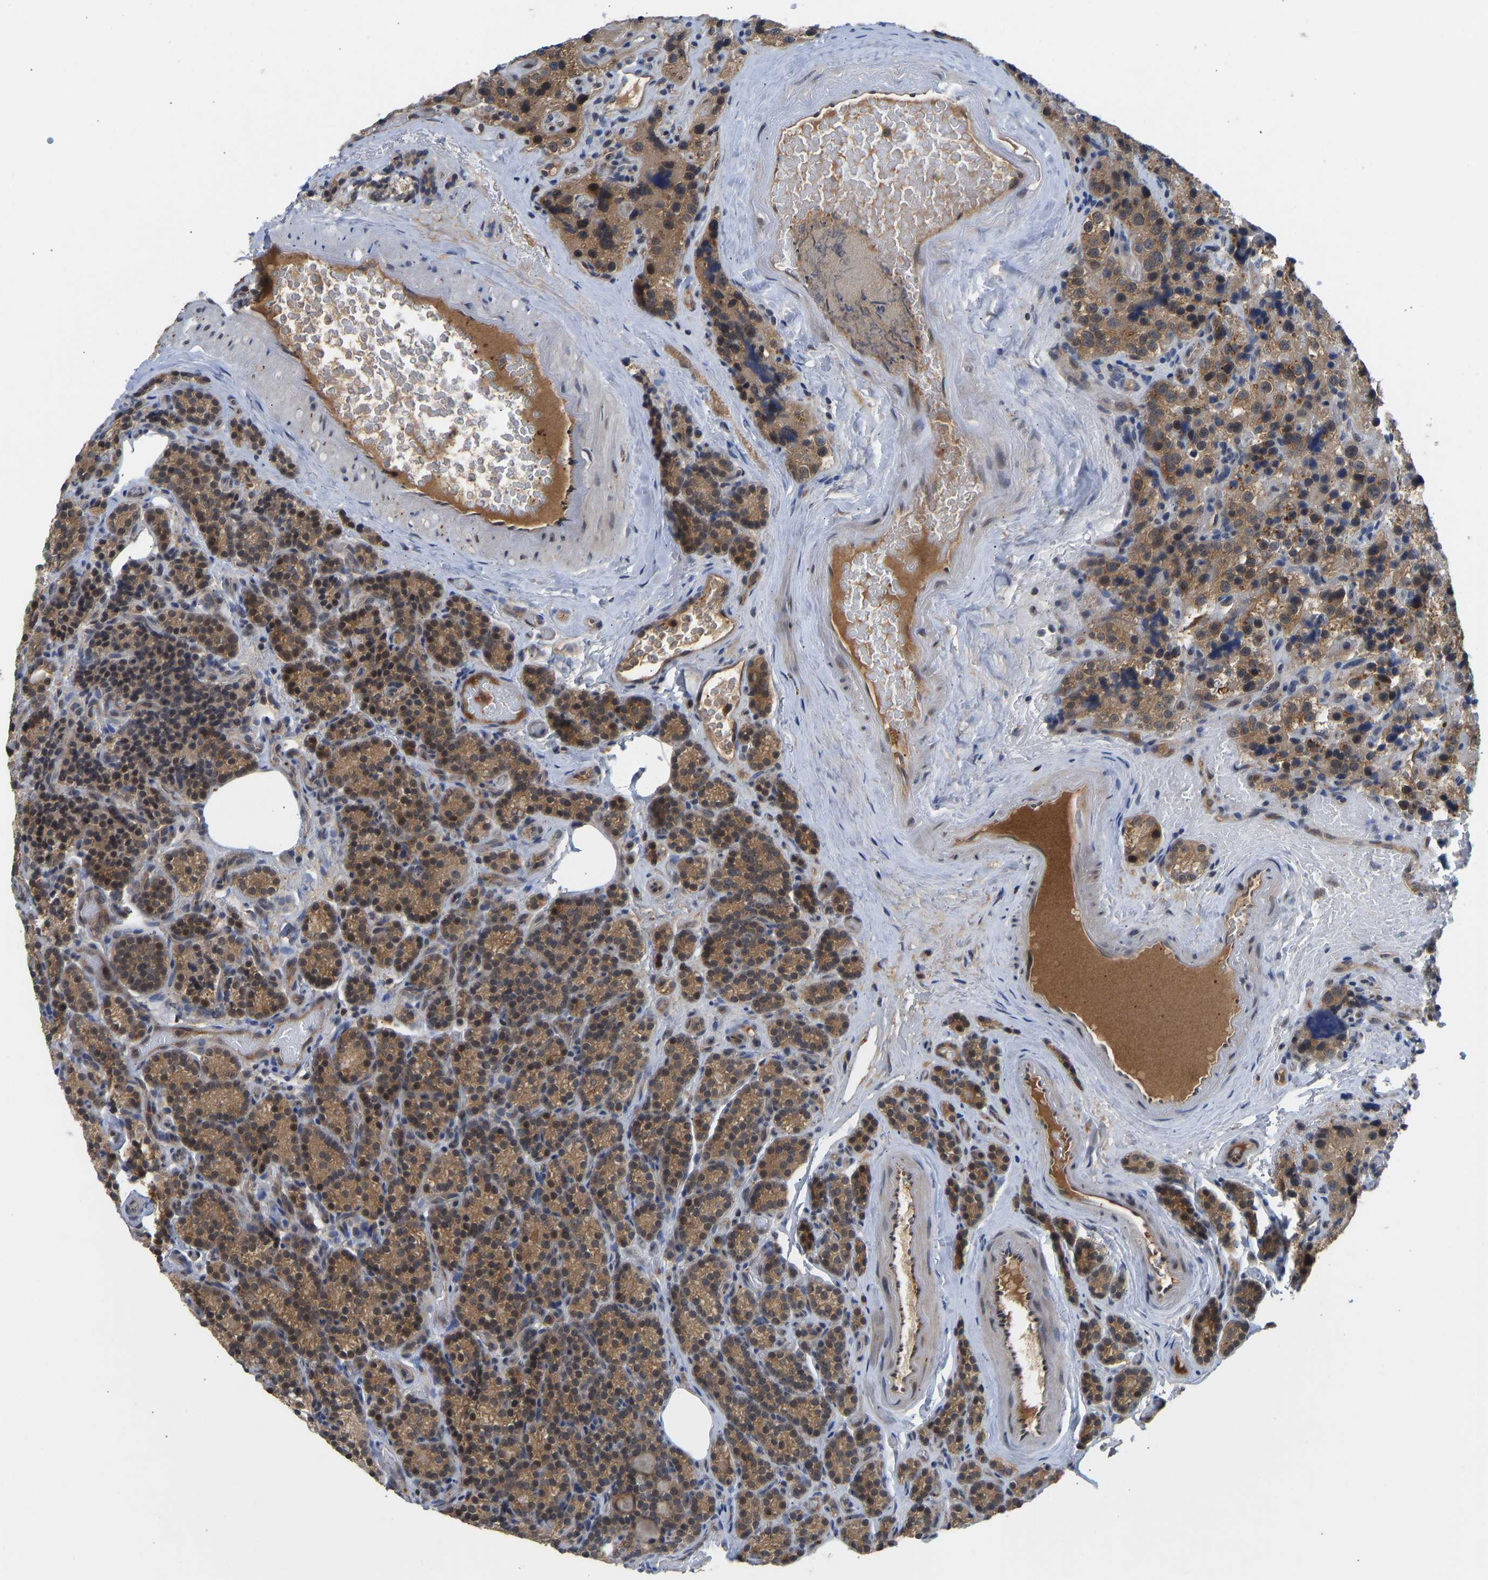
{"staining": {"intensity": "weak", "quantity": ">75%", "location": "cytoplasmic/membranous,nuclear"}, "tissue": "parathyroid gland", "cell_type": "Glandular cells", "image_type": "normal", "snomed": [{"axis": "morphology", "description": "Normal tissue, NOS"}, {"axis": "morphology", "description": "Adenoma, NOS"}, {"axis": "topography", "description": "Parathyroid gland"}], "caption": "Weak cytoplasmic/membranous,nuclear protein expression is seen in about >75% of glandular cells in parathyroid gland.", "gene": "ZNF251", "patient": {"sex": "female", "age": 51}}